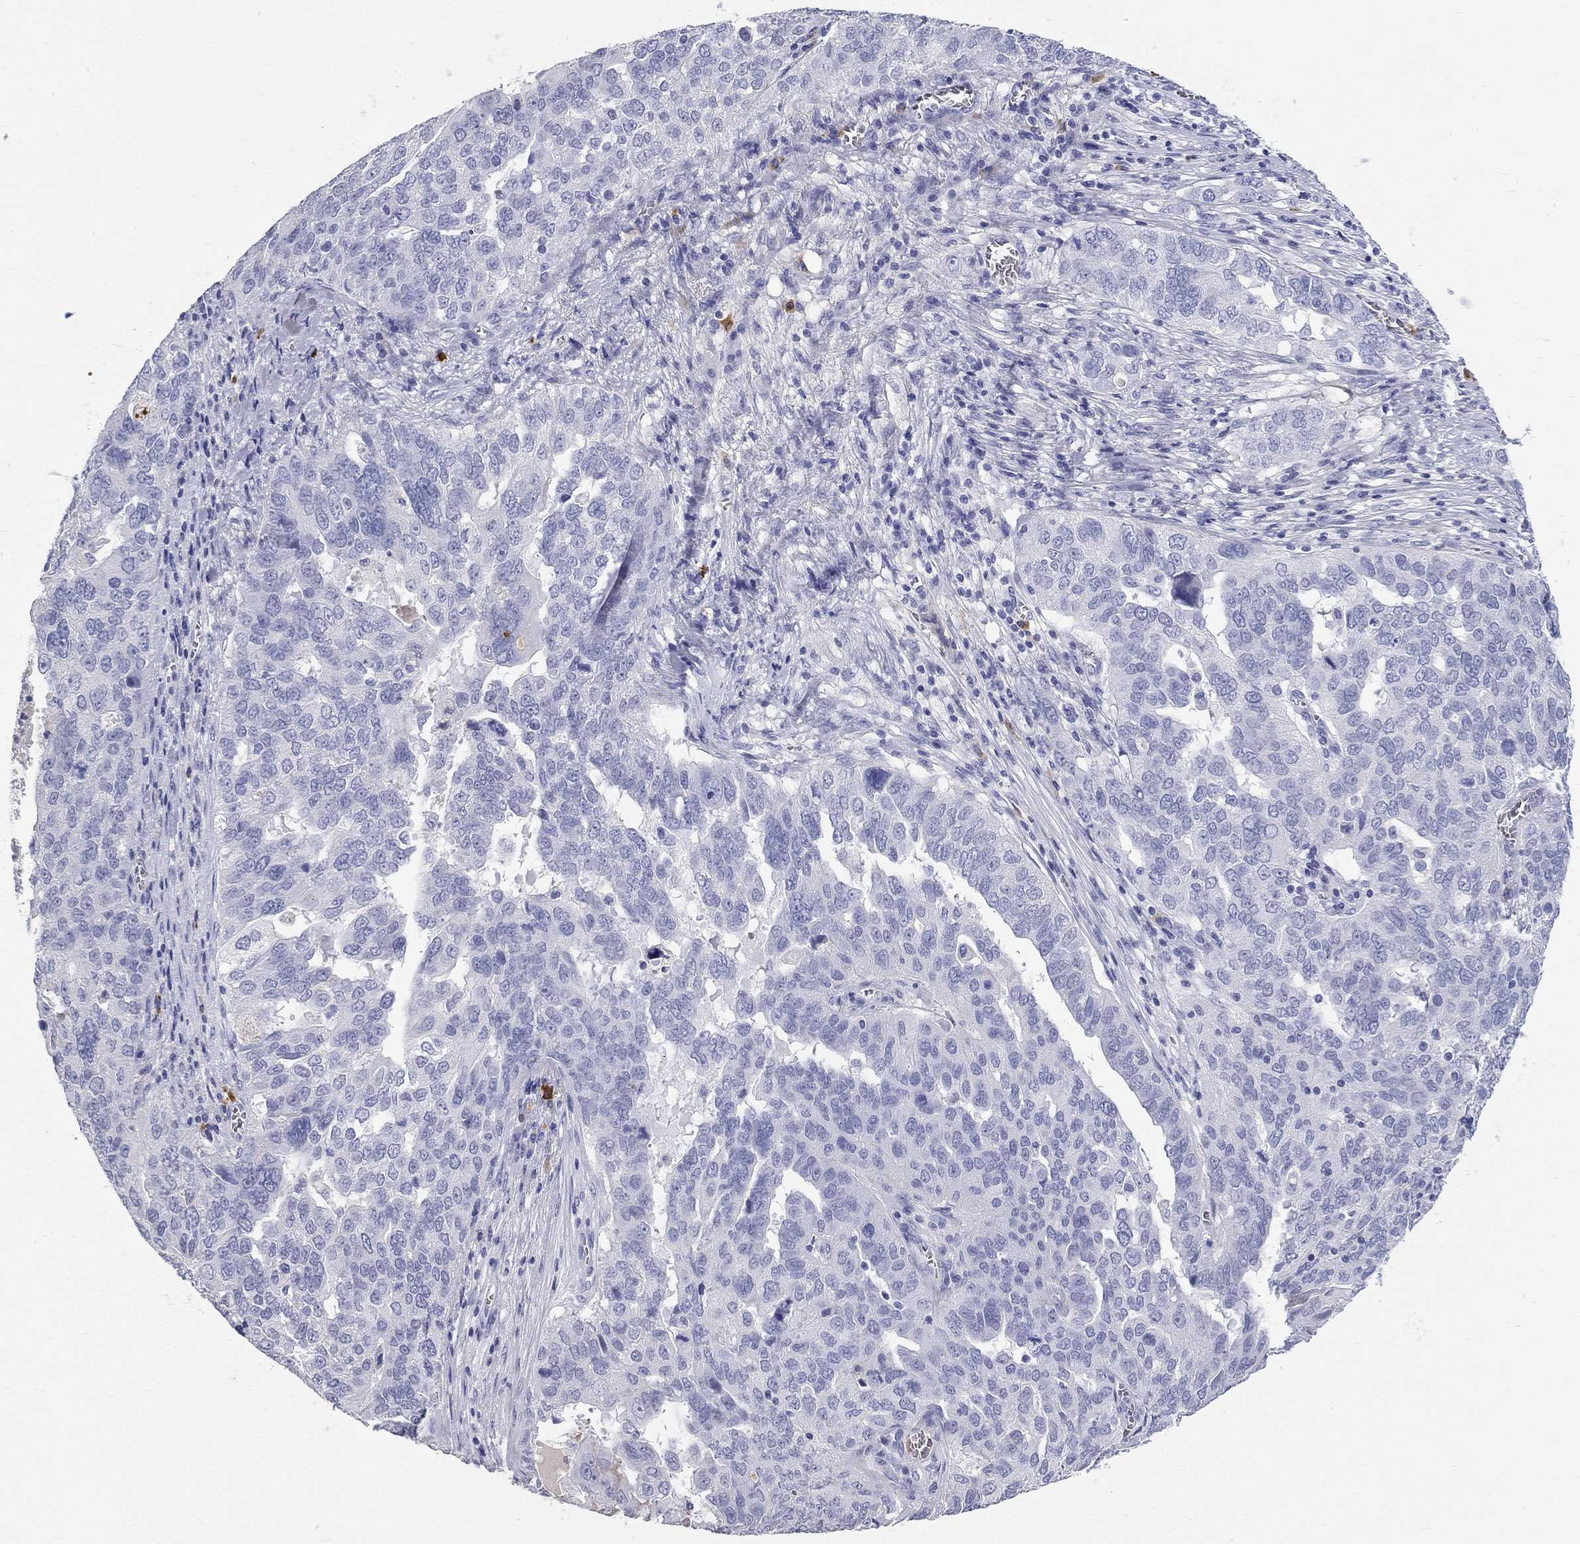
{"staining": {"intensity": "negative", "quantity": "none", "location": "none"}, "tissue": "ovarian cancer", "cell_type": "Tumor cells", "image_type": "cancer", "snomed": [{"axis": "morphology", "description": "Carcinoma, endometroid"}, {"axis": "topography", "description": "Soft tissue"}, {"axis": "topography", "description": "Ovary"}], "caption": "An image of human ovarian cancer is negative for staining in tumor cells.", "gene": "PHOX2B", "patient": {"sex": "female", "age": 52}}